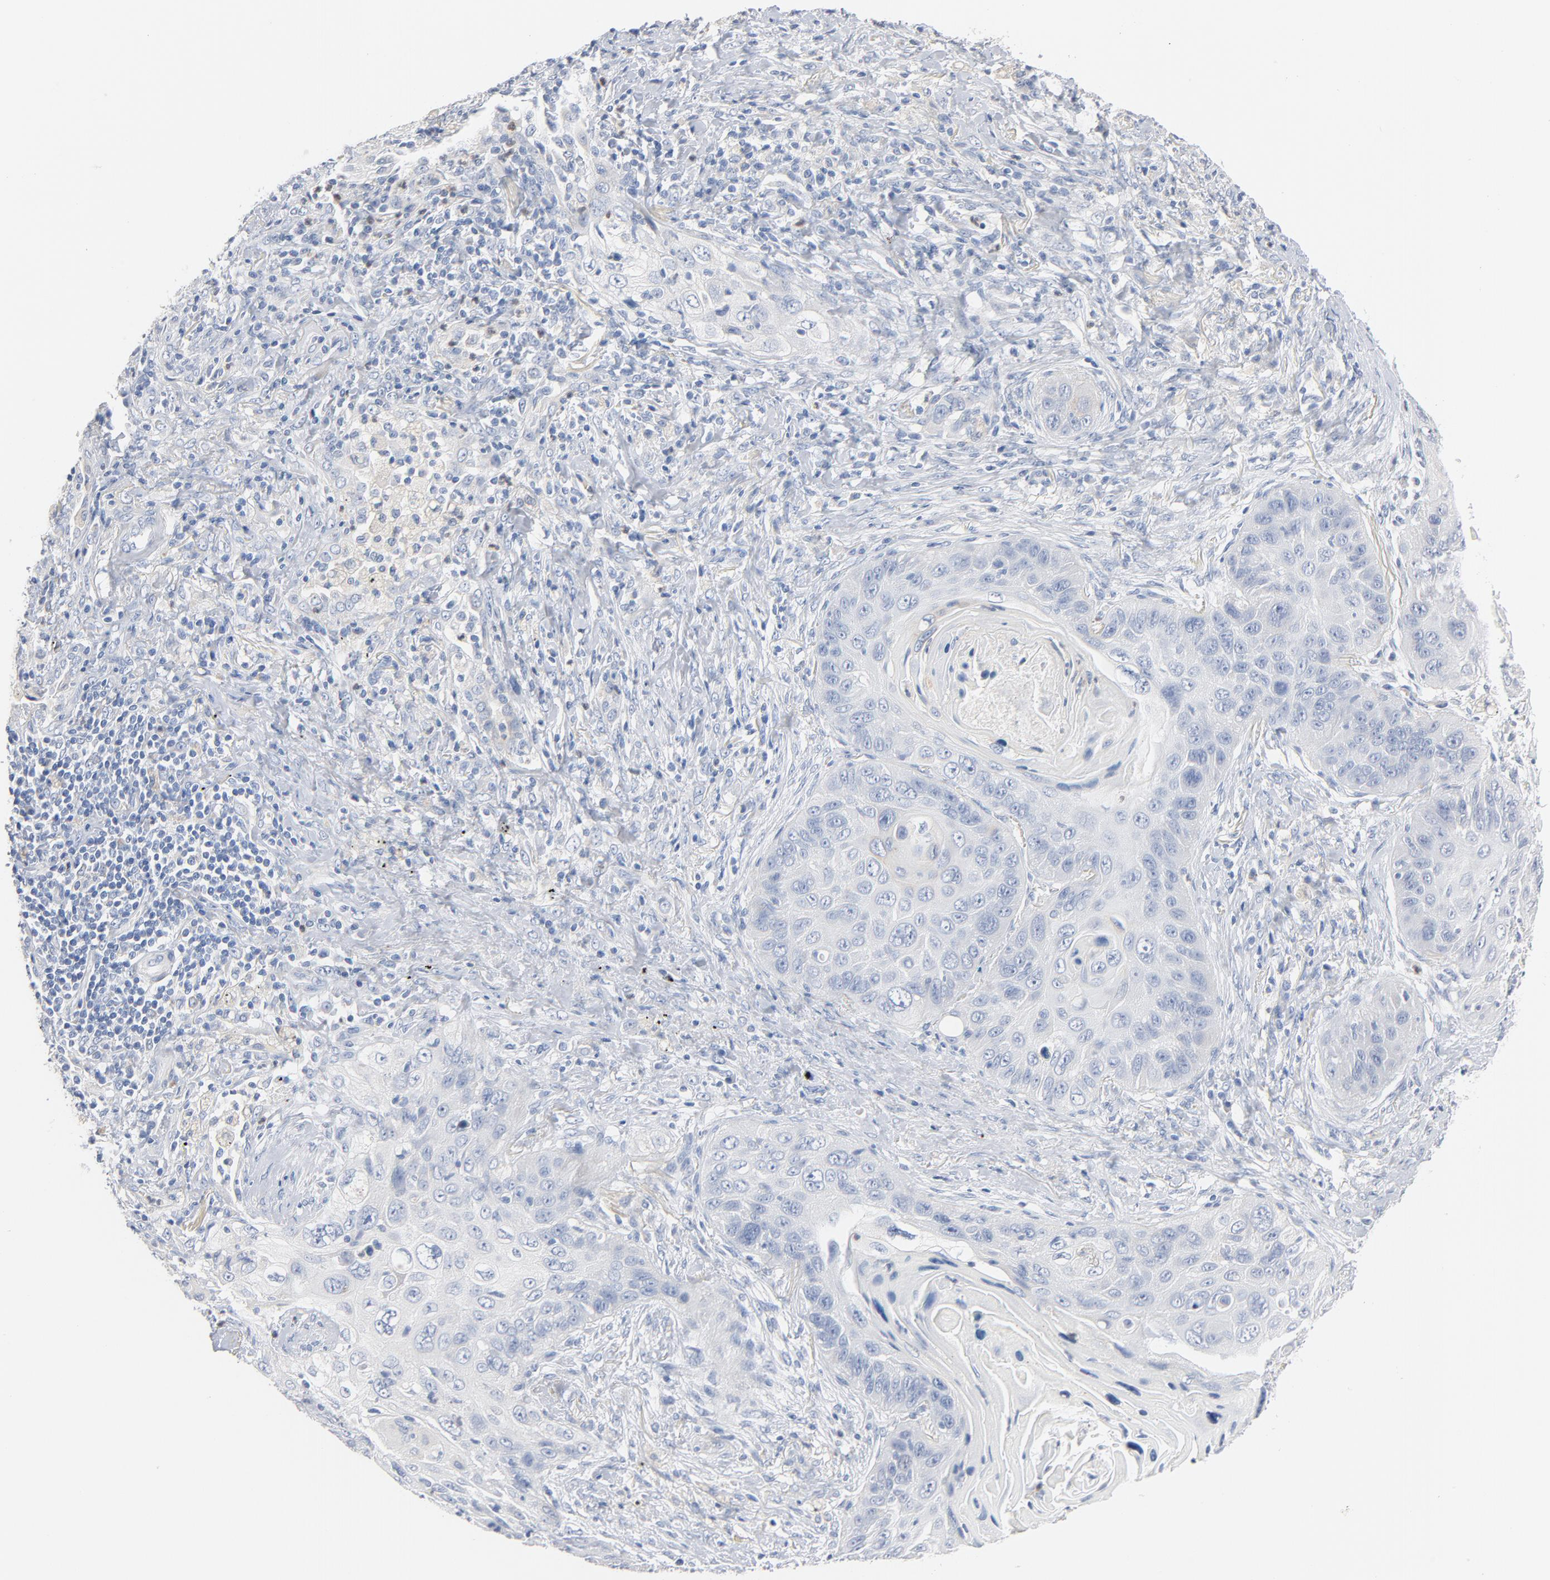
{"staining": {"intensity": "negative", "quantity": "none", "location": "none"}, "tissue": "lung cancer", "cell_type": "Tumor cells", "image_type": "cancer", "snomed": [{"axis": "morphology", "description": "Squamous cell carcinoma, NOS"}, {"axis": "topography", "description": "Lung"}], "caption": "This is a photomicrograph of immunohistochemistry (IHC) staining of squamous cell carcinoma (lung), which shows no staining in tumor cells.", "gene": "IFT43", "patient": {"sex": "female", "age": 67}}